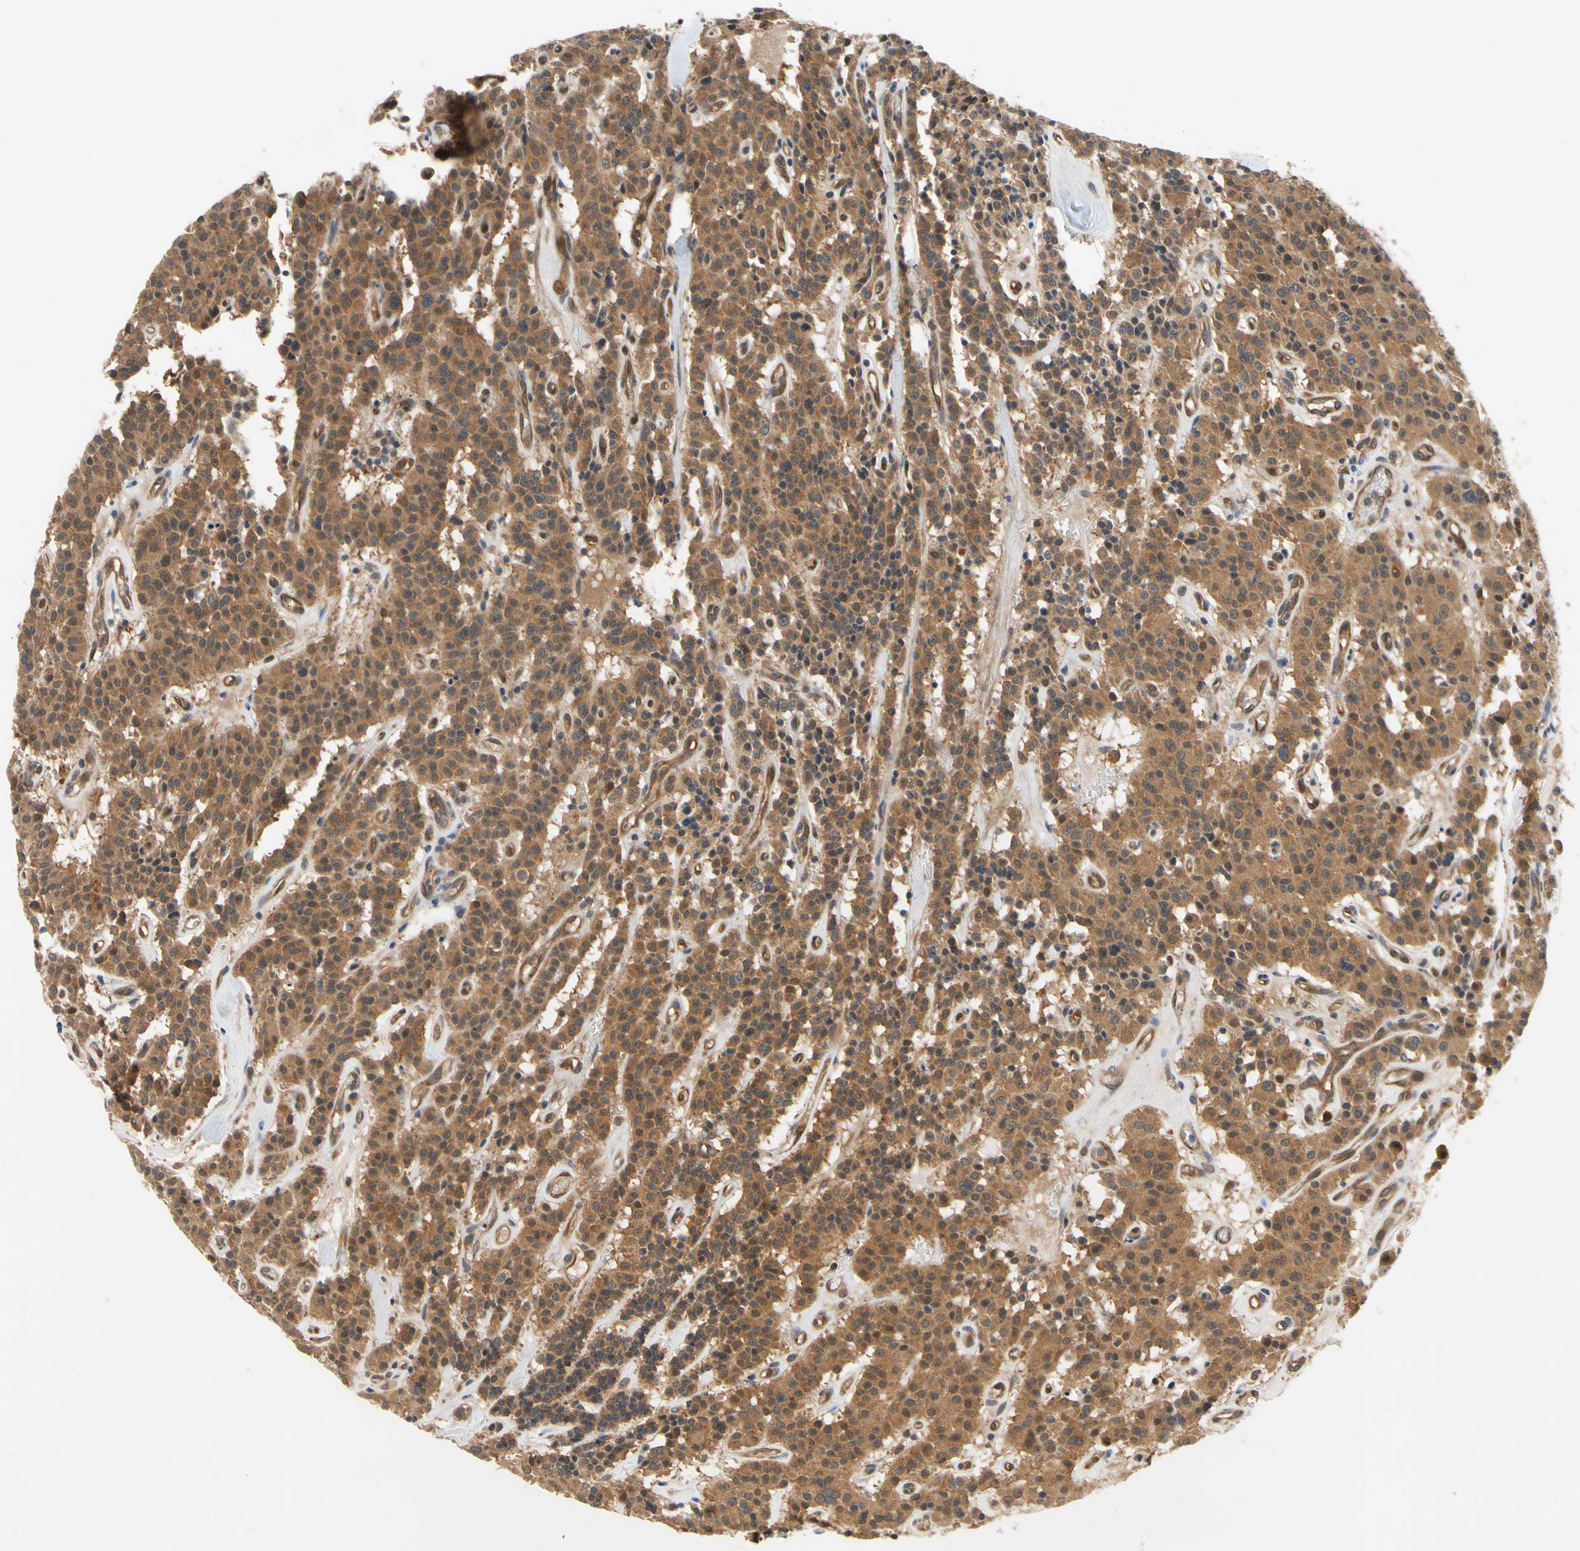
{"staining": {"intensity": "moderate", "quantity": ">75%", "location": "cytoplasmic/membranous"}, "tissue": "carcinoid", "cell_type": "Tumor cells", "image_type": "cancer", "snomed": [{"axis": "morphology", "description": "Carcinoid, malignant, NOS"}, {"axis": "topography", "description": "Lung"}], "caption": "Tumor cells demonstrate moderate cytoplasmic/membranous positivity in approximately >75% of cells in malignant carcinoid.", "gene": "TDRP", "patient": {"sex": "male", "age": 30}}